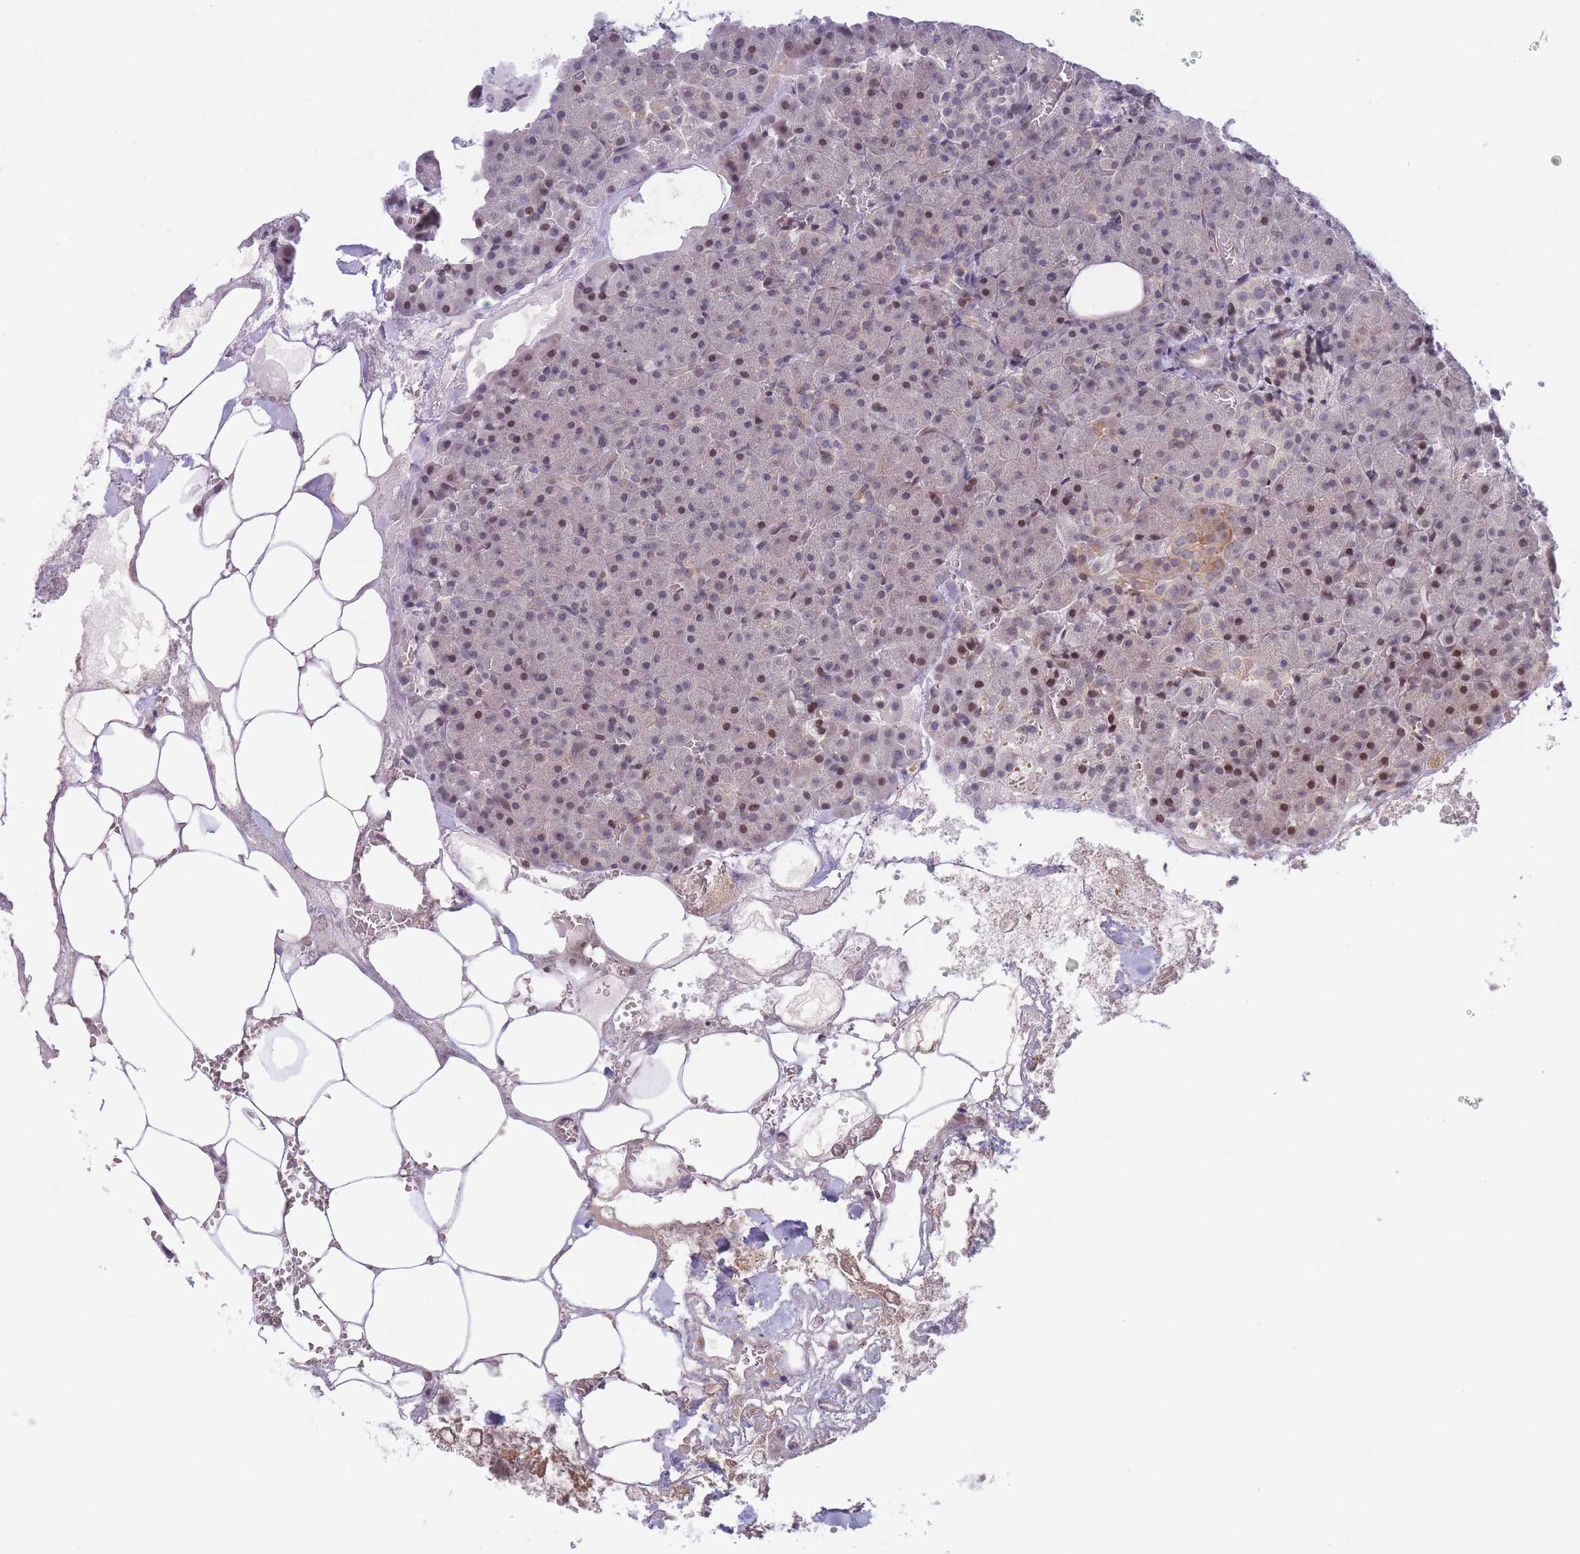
{"staining": {"intensity": "moderate", "quantity": "<25%", "location": "cytoplasmic/membranous,nuclear"}, "tissue": "pancreas", "cell_type": "Exocrine glandular cells", "image_type": "normal", "snomed": [{"axis": "morphology", "description": "Normal tissue, NOS"}, {"axis": "topography", "description": "Pancreas"}], "caption": "Immunohistochemical staining of benign pancreas shows <25% levels of moderate cytoplasmic/membranous,nuclear protein positivity in about <25% of exocrine glandular cells.", "gene": "SLC35F5", "patient": {"sex": "female", "age": 74}}